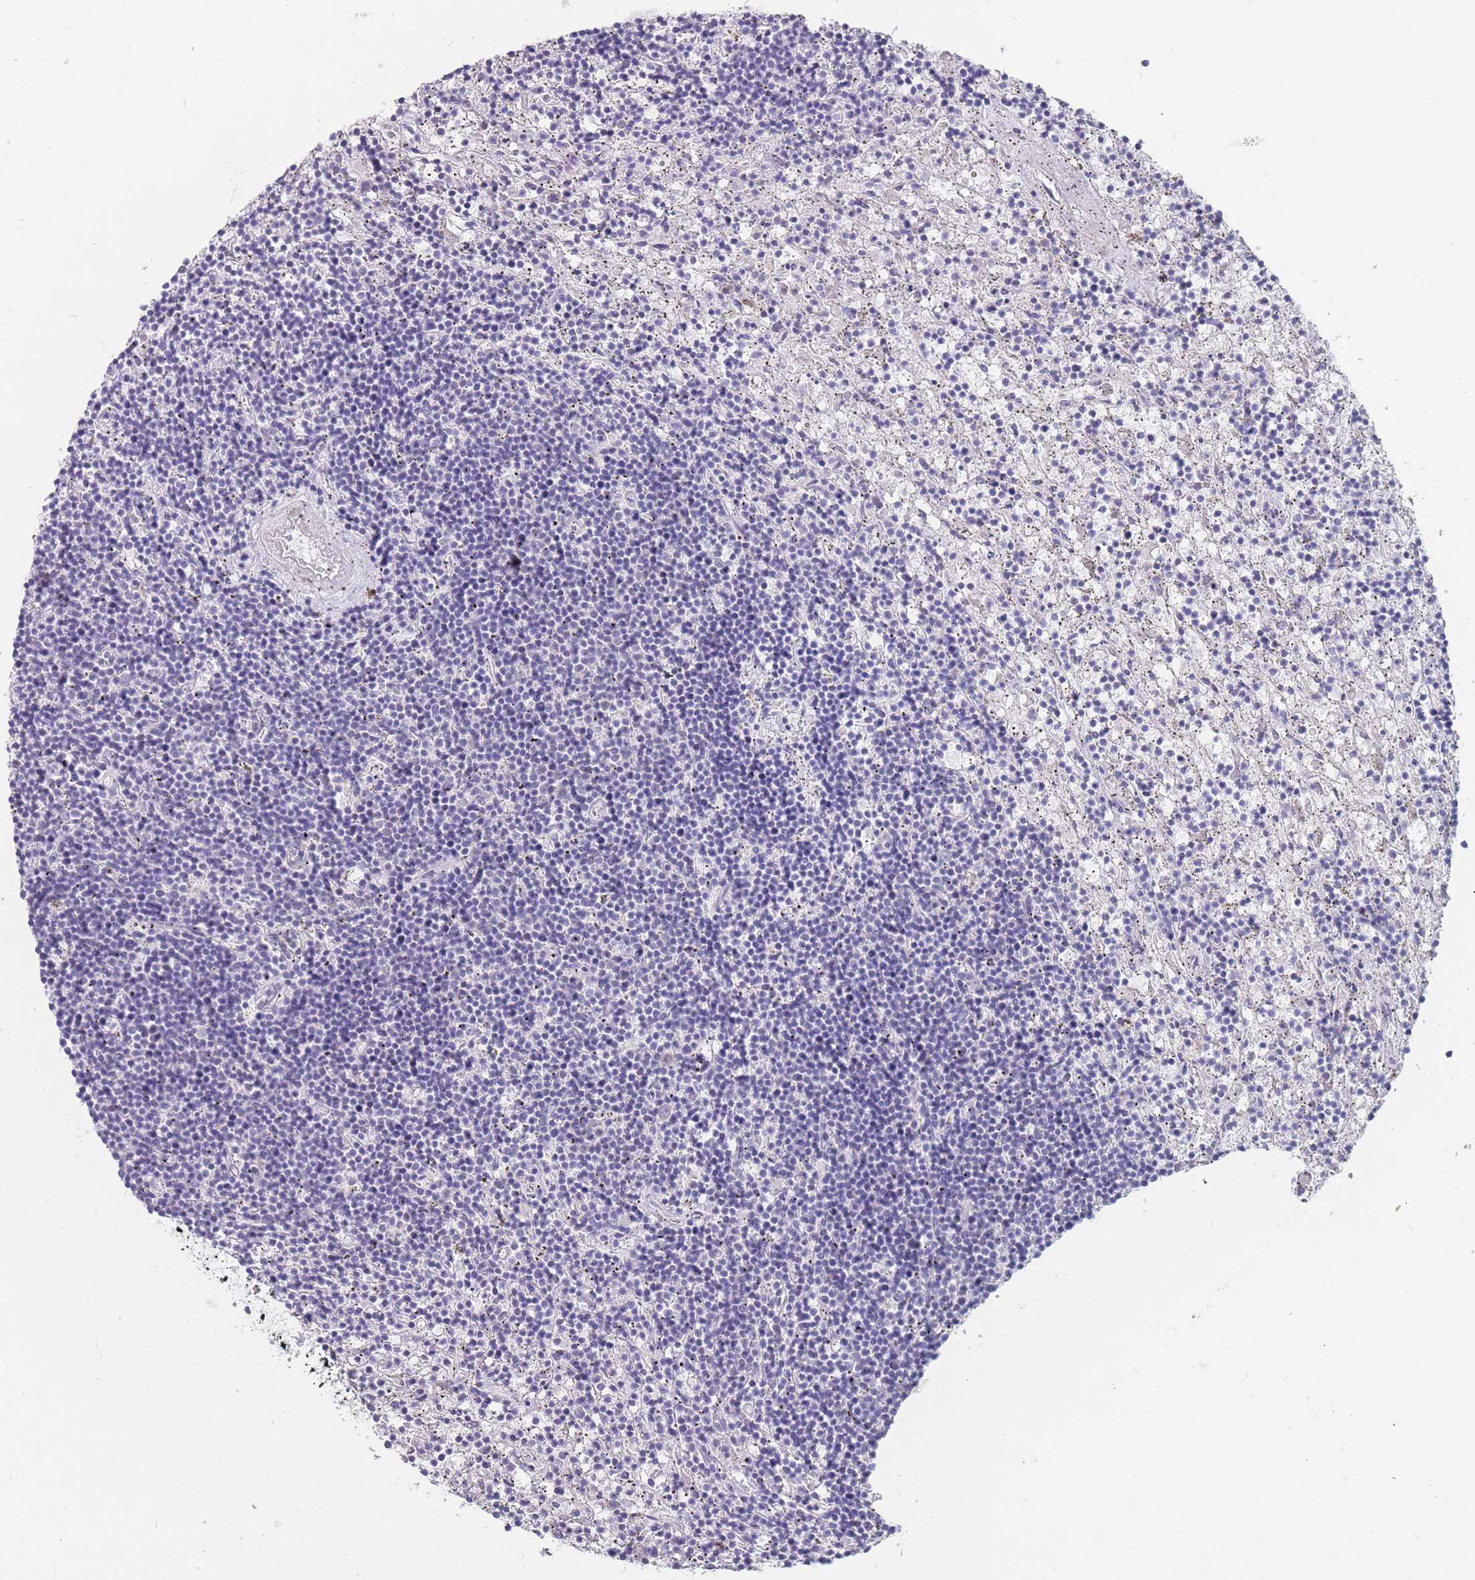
{"staining": {"intensity": "negative", "quantity": "none", "location": "none"}, "tissue": "lymphoma", "cell_type": "Tumor cells", "image_type": "cancer", "snomed": [{"axis": "morphology", "description": "Malignant lymphoma, non-Hodgkin's type, Low grade"}, {"axis": "topography", "description": "Spleen"}], "caption": "High magnification brightfield microscopy of lymphoma stained with DAB (3,3'-diaminobenzidine) (brown) and counterstained with hematoxylin (blue): tumor cells show no significant positivity.", "gene": "MRPS14", "patient": {"sex": "male", "age": 76}}